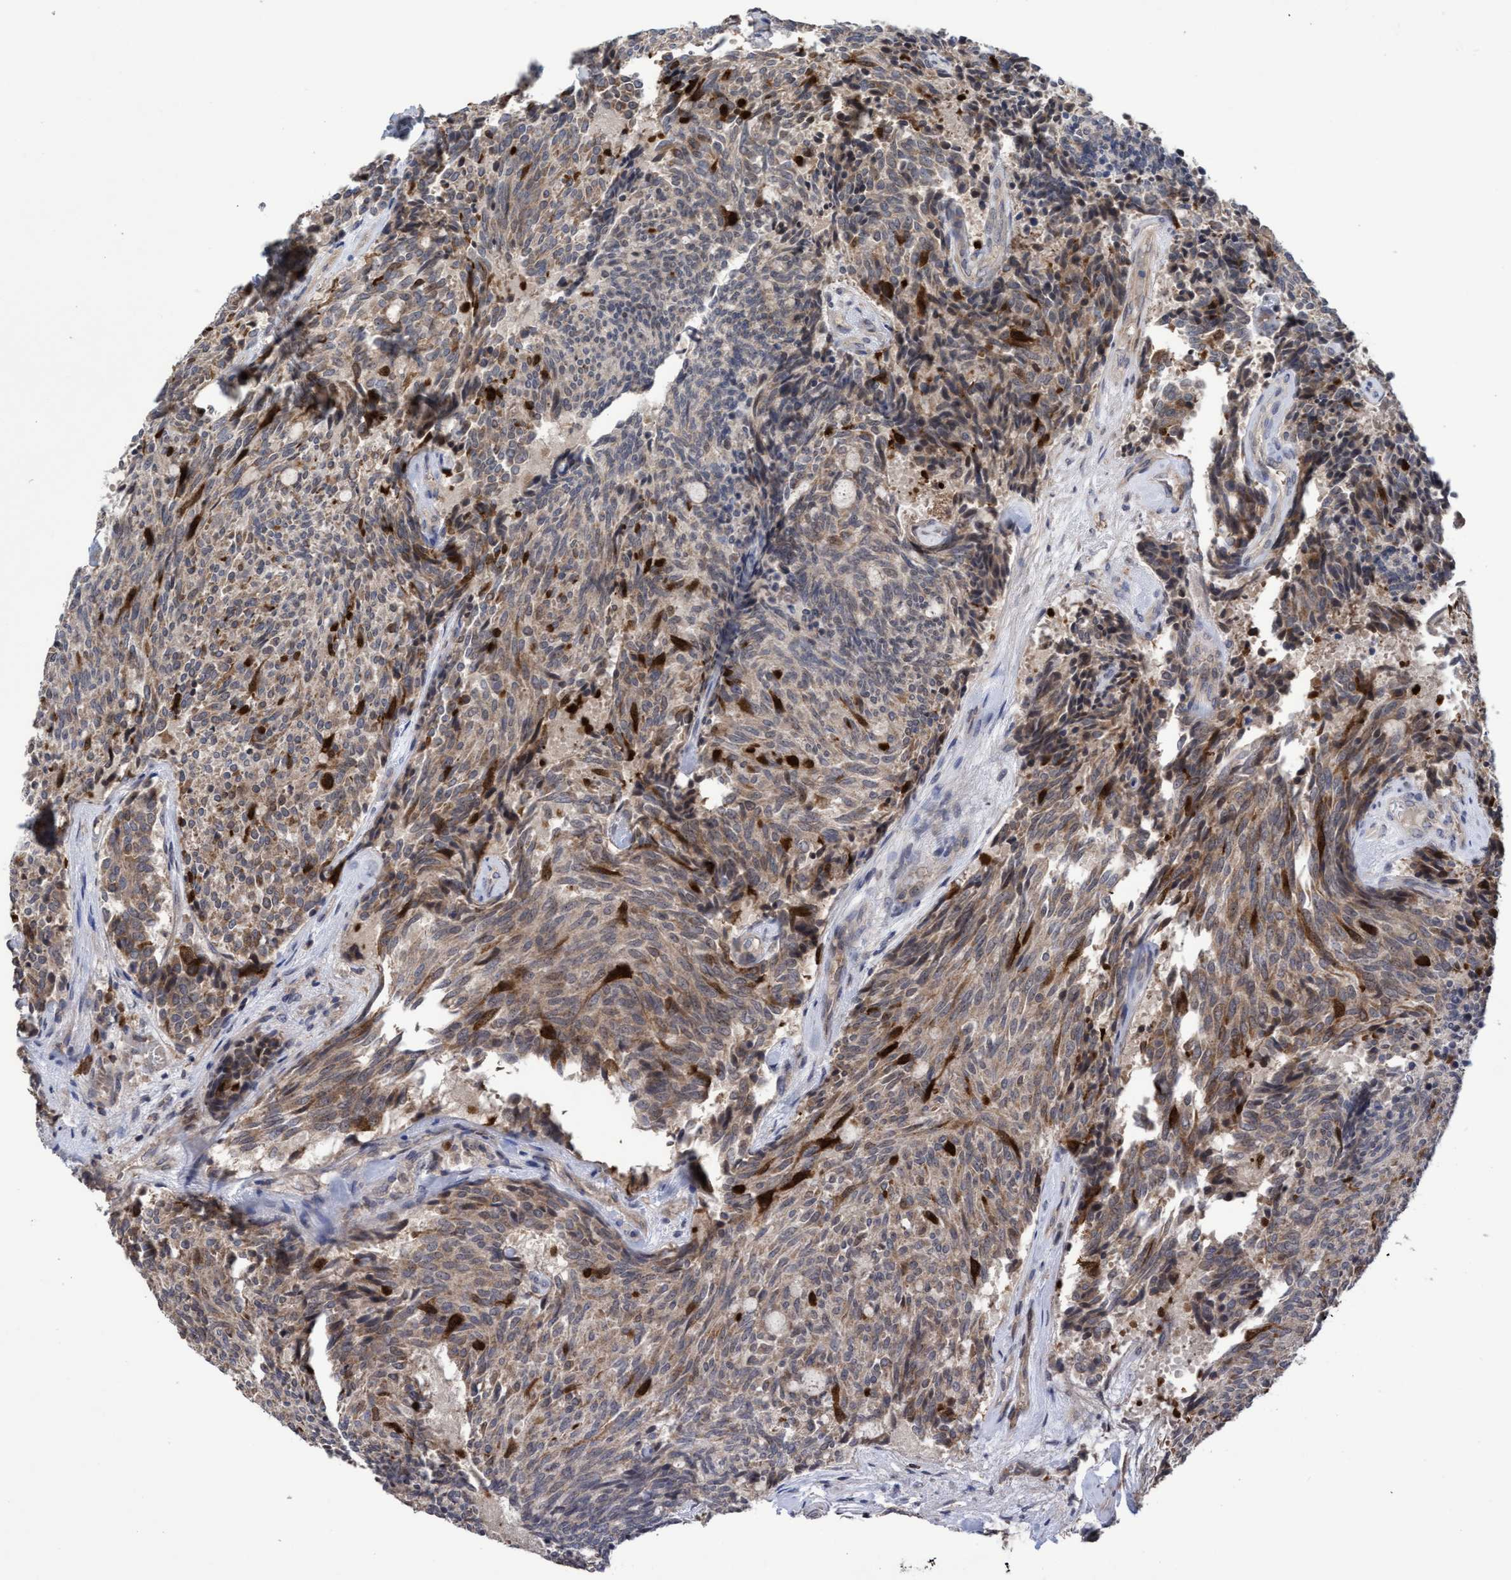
{"staining": {"intensity": "moderate", "quantity": ">75%", "location": "cytoplasmic/membranous,nuclear"}, "tissue": "carcinoid", "cell_type": "Tumor cells", "image_type": "cancer", "snomed": [{"axis": "morphology", "description": "Carcinoid, malignant, NOS"}, {"axis": "topography", "description": "Pancreas"}], "caption": "Immunohistochemical staining of malignant carcinoid exhibits medium levels of moderate cytoplasmic/membranous and nuclear protein staining in about >75% of tumor cells.", "gene": "SLBP", "patient": {"sex": "female", "age": 54}}